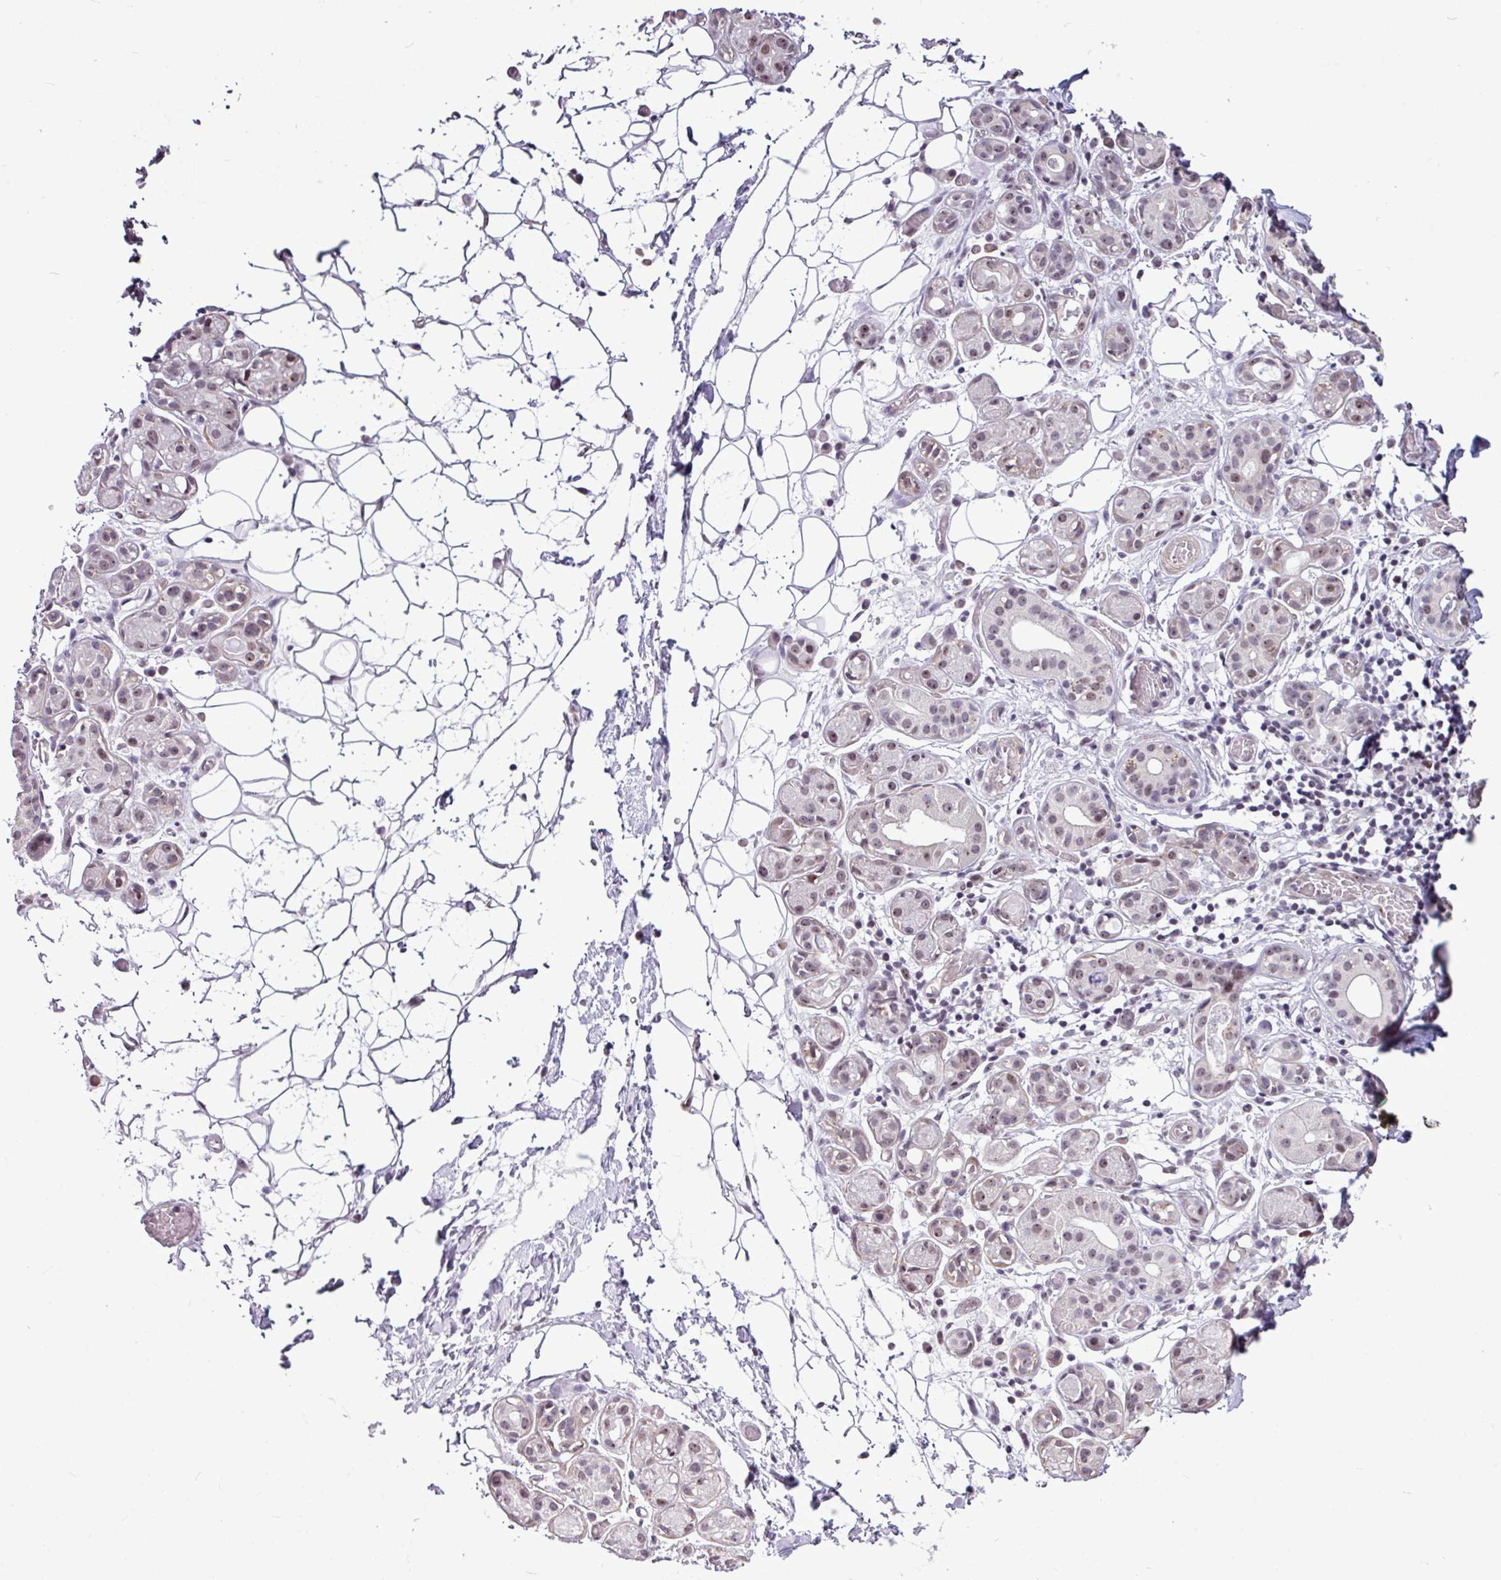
{"staining": {"intensity": "weak", "quantity": "25%-75%", "location": "nuclear"}, "tissue": "salivary gland", "cell_type": "Glandular cells", "image_type": "normal", "snomed": [{"axis": "morphology", "description": "Normal tissue, NOS"}, {"axis": "topography", "description": "Salivary gland"}], "caption": "Glandular cells show weak nuclear positivity in approximately 25%-75% of cells in unremarkable salivary gland.", "gene": "UTP18", "patient": {"sex": "male", "age": 82}}